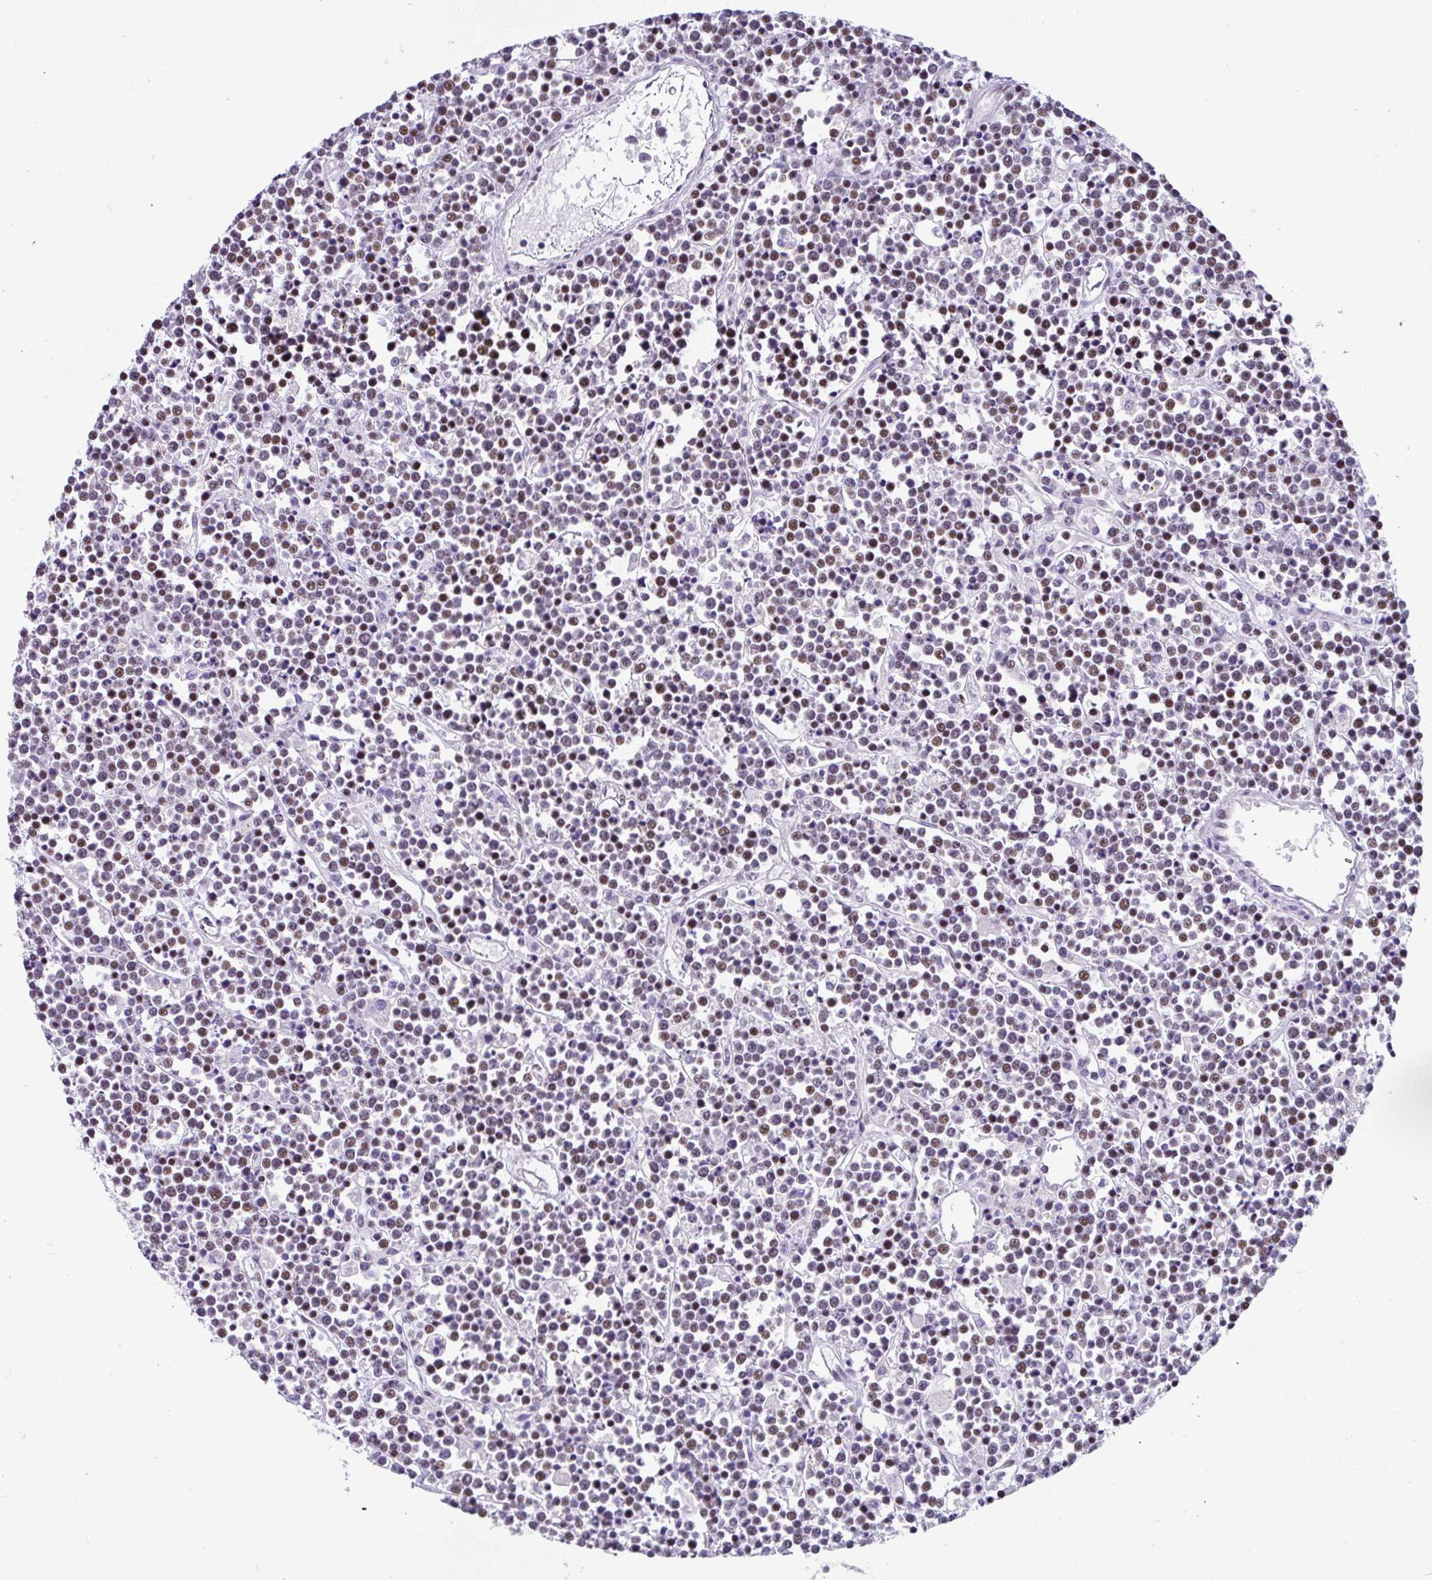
{"staining": {"intensity": "moderate", "quantity": ">75%", "location": "nuclear"}, "tissue": "lymphoma", "cell_type": "Tumor cells", "image_type": "cancer", "snomed": [{"axis": "morphology", "description": "Malignant lymphoma, non-Hodgkin's type, High grade"}, {"axis": "topography", "description": "Ovary"}], "caption": "Protein staining by immunohistochemistry (IHC) reveals moderate nuclear positivity in approximately >75% of tumor cells in malignant lymphoma, non-Hodgkin's type (high-grade).", "gene": "NR1D2", "patient": {"sex": "female", "age": 56}}